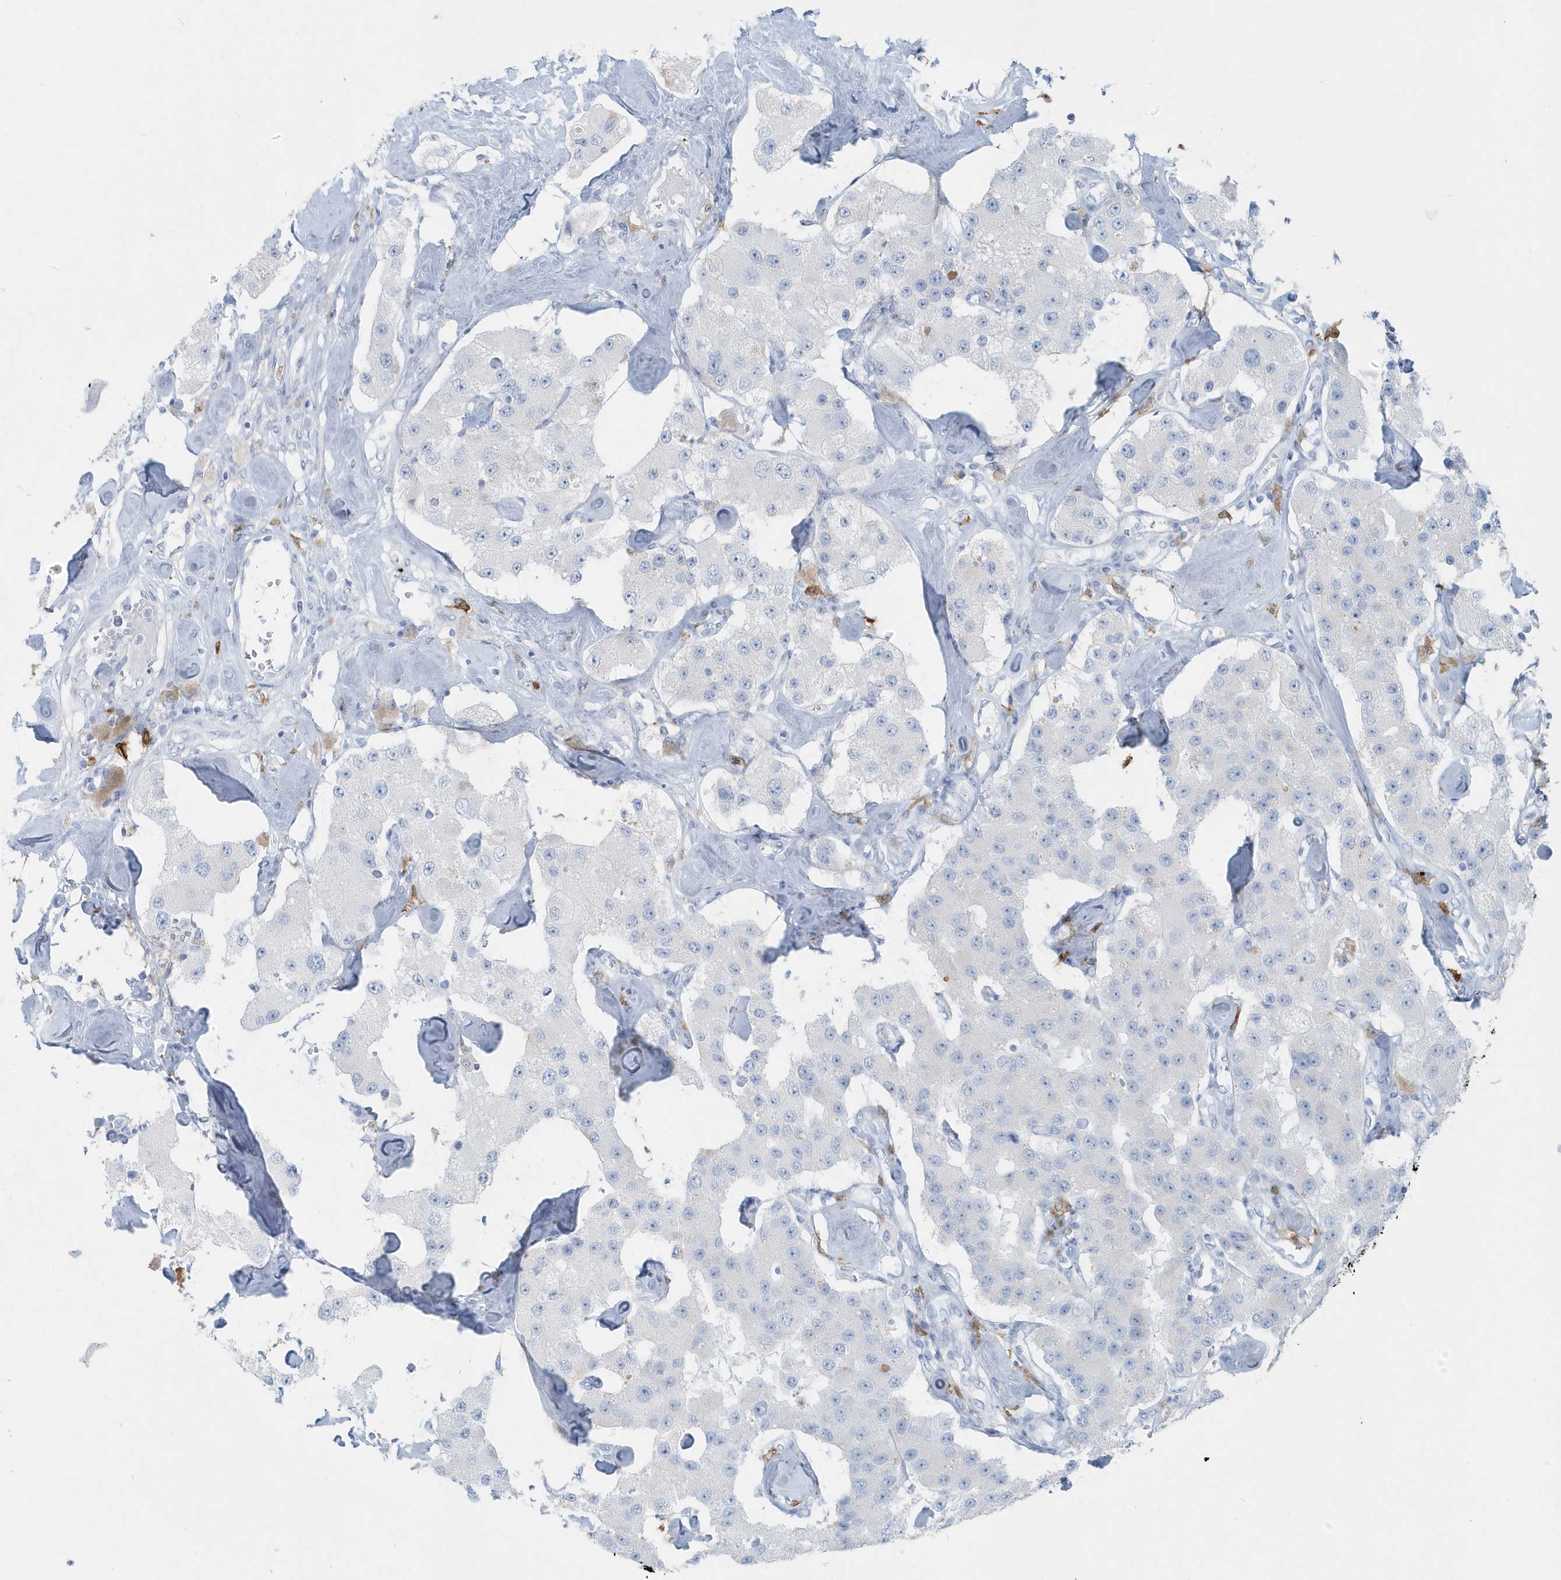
{"staining": {"intensity": "negative", "quantity": "none", "location": "none"}, "tissue": "carcinoid", "cell_type": "Tumor cells", "image_type": "cancer", "snomed": [{"axis": "morphology", "description": "Carcinoid, malignant, NOS"}, {"axis": "topography", "description": "Pancreas"}], "caption": "This is an IHC histopathology image of human malignant carcinoid. There is no staining in tumor cells.", "gene": "FAM98A", "patient": {"sex": "male", "age": 41}}